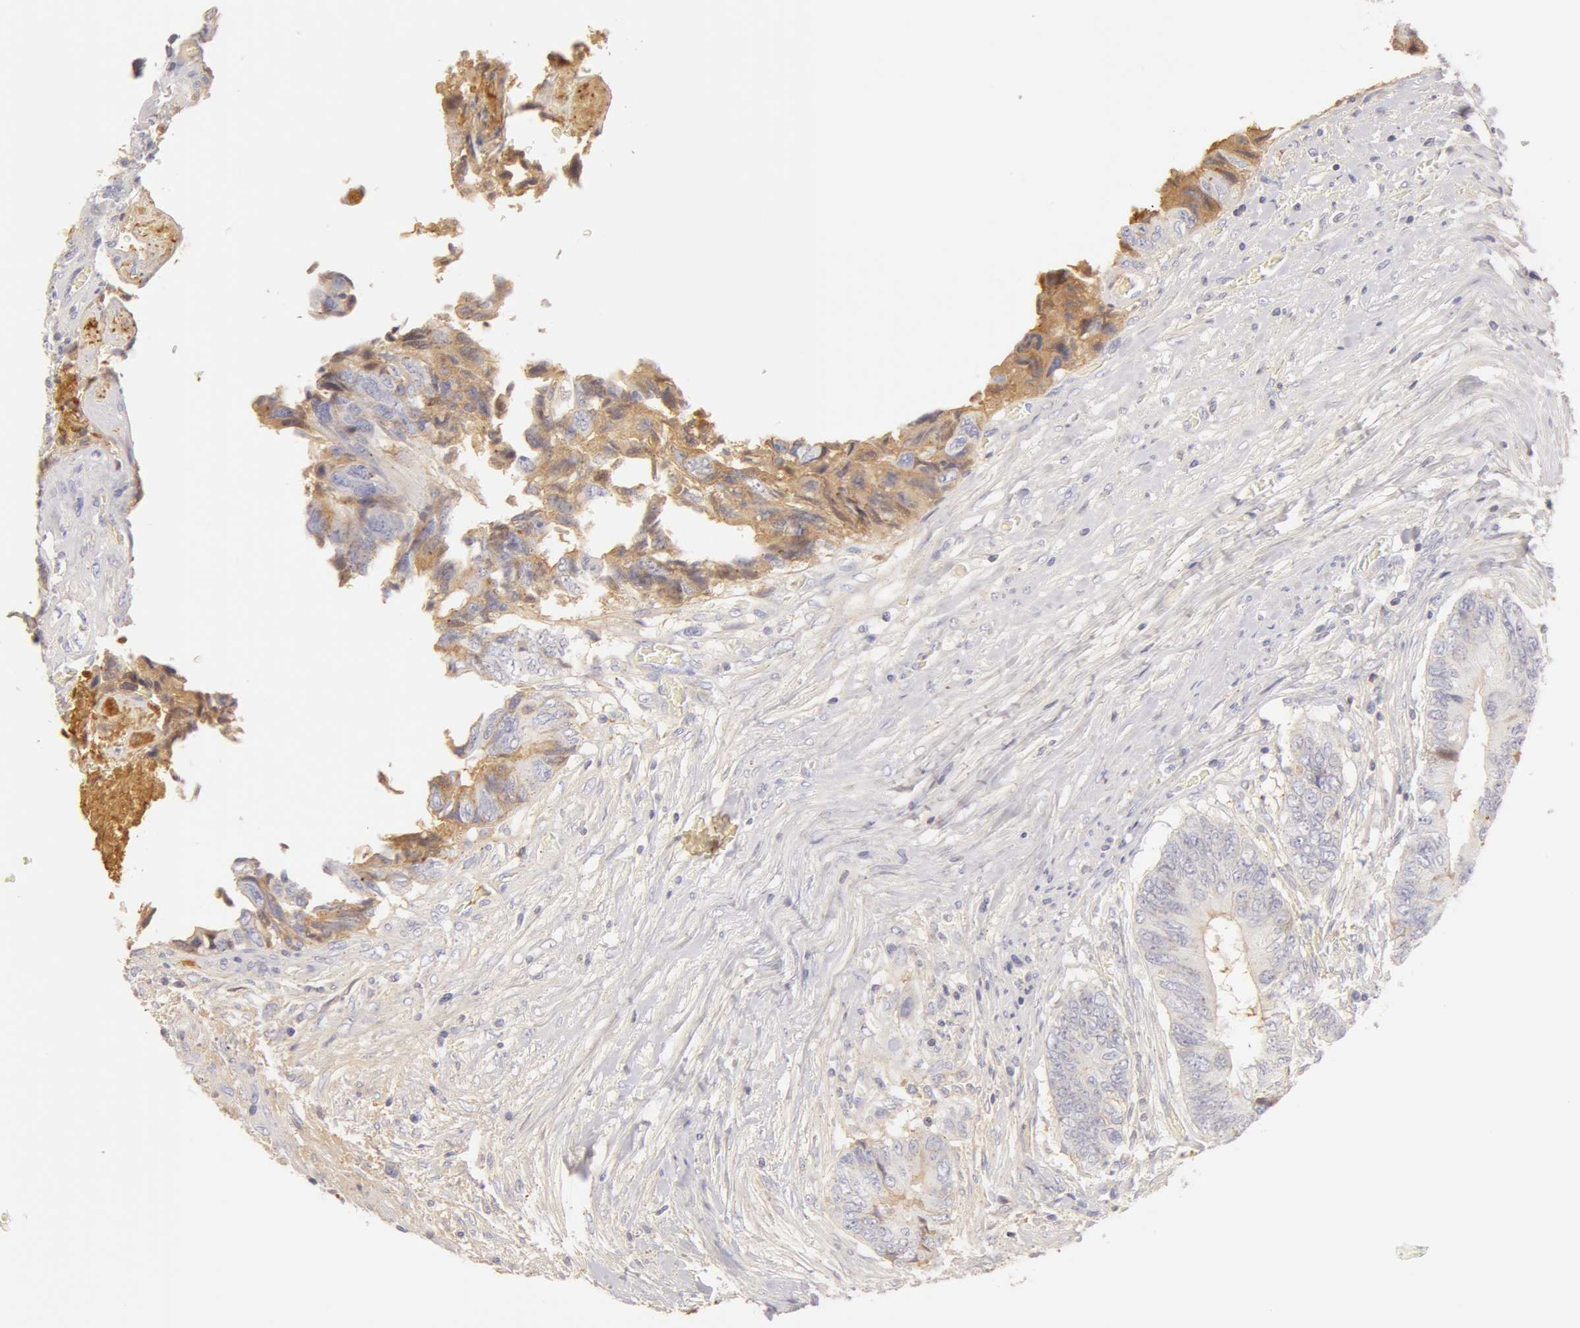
{"staining": {"intensity": "weak", "quantity": "<25%", "location": "cytoplasmic/membranous"}, "tissue": "colorectal cancer", "cell_type": "Tumor cells", "image_type": "cancer", "snomed": [{"axis": "morphology", "description": "Adenocarcinoma, NOS"}, {"axis": "topography", "description": "Rectum"}], "caption": "This is an IHC image of human colorectal adenocarcinoma. There is no staining in tumor cells.", "gene": "GC", "patient": {"sex": "female", "age": 82}}